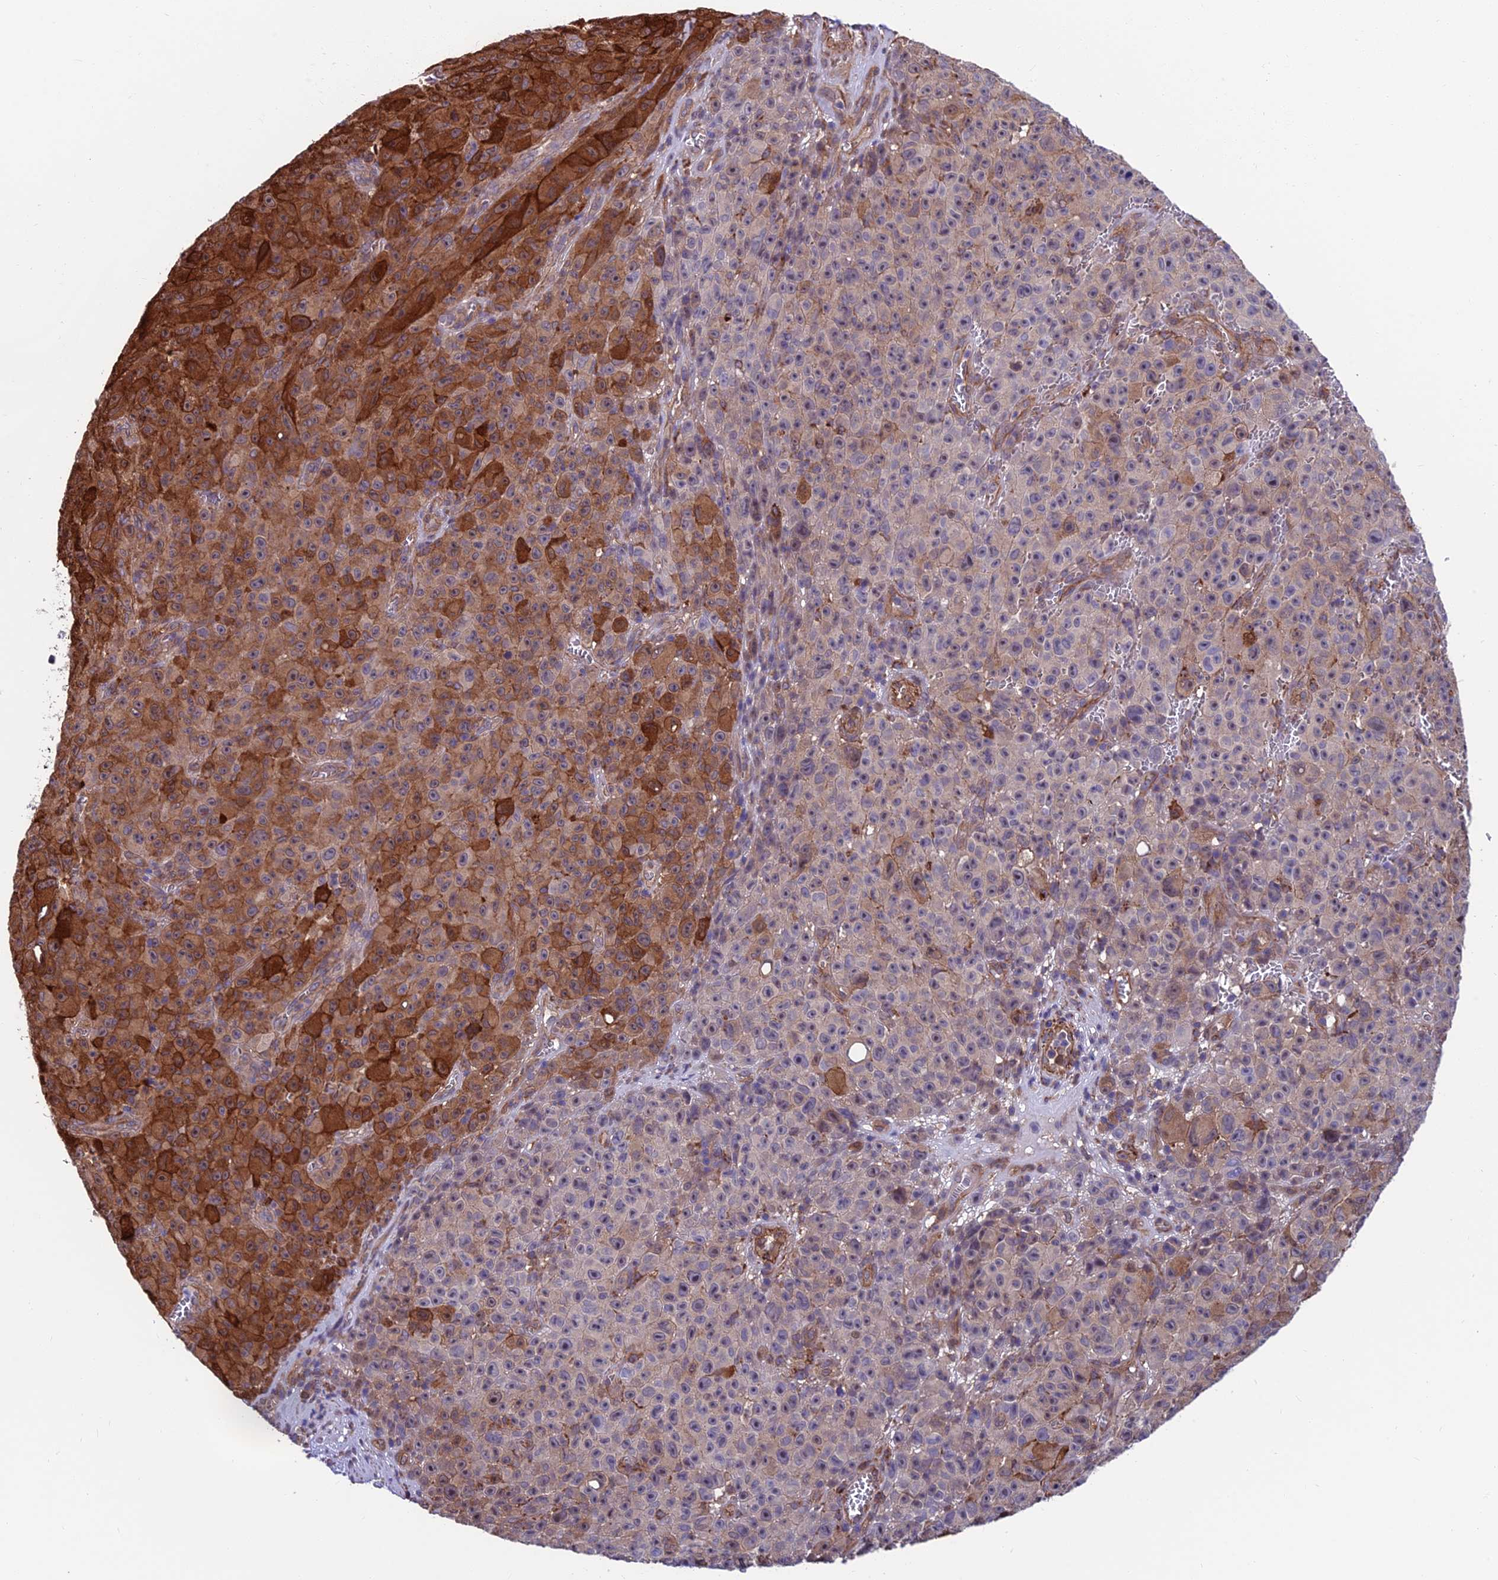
{"staining": {"intensity": "moderate", "quantity": "25%-75%", "location": "cytoplasmic/membranous"}, "tissue": "melanoma", "cell_type": "Tumor cells", "image_type": "cancer", "snomed": [{"axis": "morphology", "description": "Malignant melanoma, NOS"}, {"axis": "topography", "description": "Skin"}], "caption": "This is a micrograph of immunohistochemistry (IHC) staining of melanoma, which shows moderate expression in the cytoplasmic/membranous of tumor cells.", "gene": "RTN4RL1", "patient": {"sex": "female", "age": 82}}